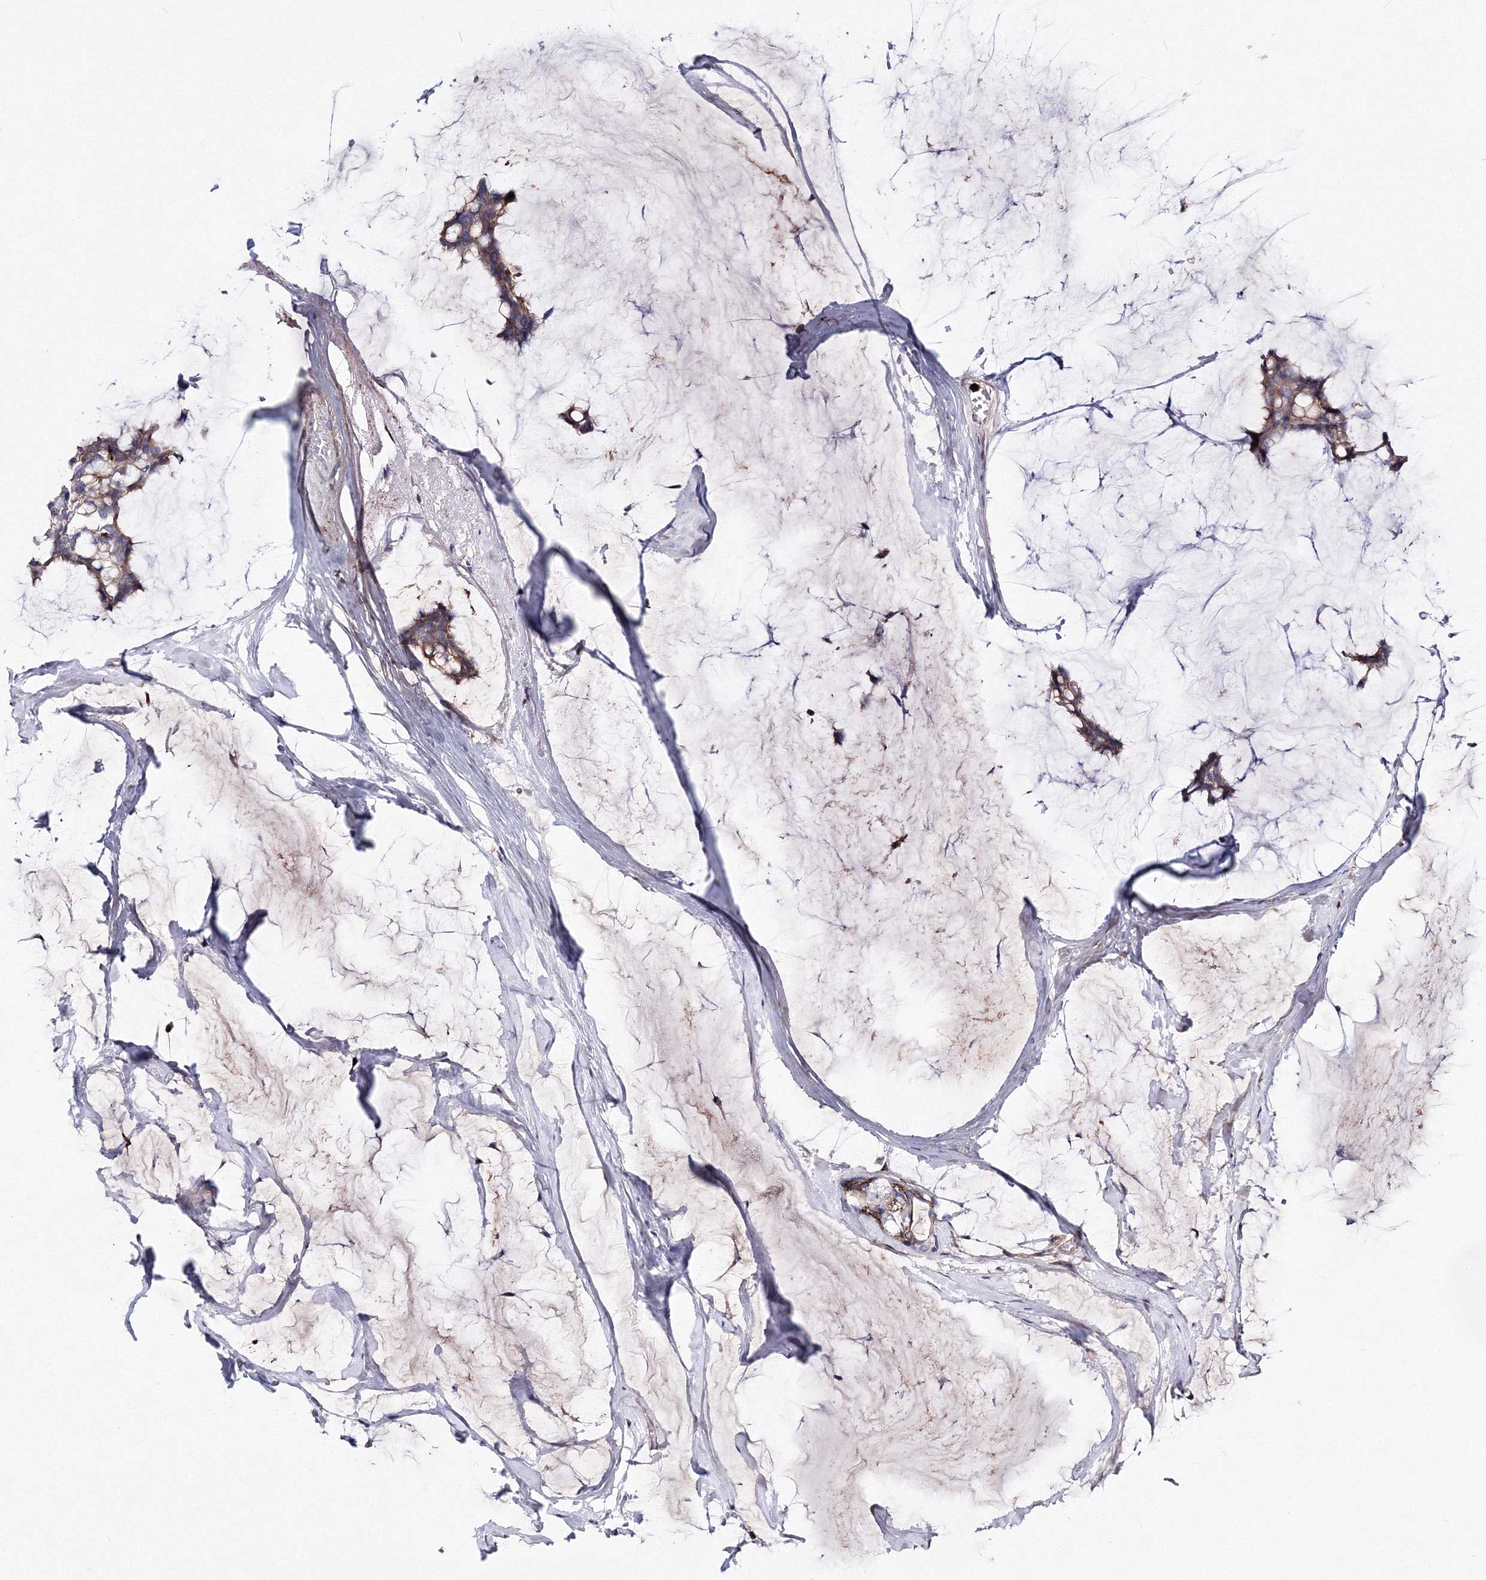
{"staining": {"intensity": "moderate", "quantity": ">75%", "location": "cytoplasmic/membranous"}, "tissue": "breast cancer", "cell_type": "Tumor cells", "image_type": "cancer", "snomed": [{"axis": "morphology", "description": "Duct carcinoma"}, {"axis": "topography", "description": "Breast"}], "caption": "DAB immunohistochemical staining of breast cancer exhibits moderate cytoplasmic/membranous protein staining in approximately >75% of tumor cells. Ihc stains the protein in brown and the nuclei are stained blue.", "gene": "C11orf52", "patient": {"sex": "female", "age": 93}}